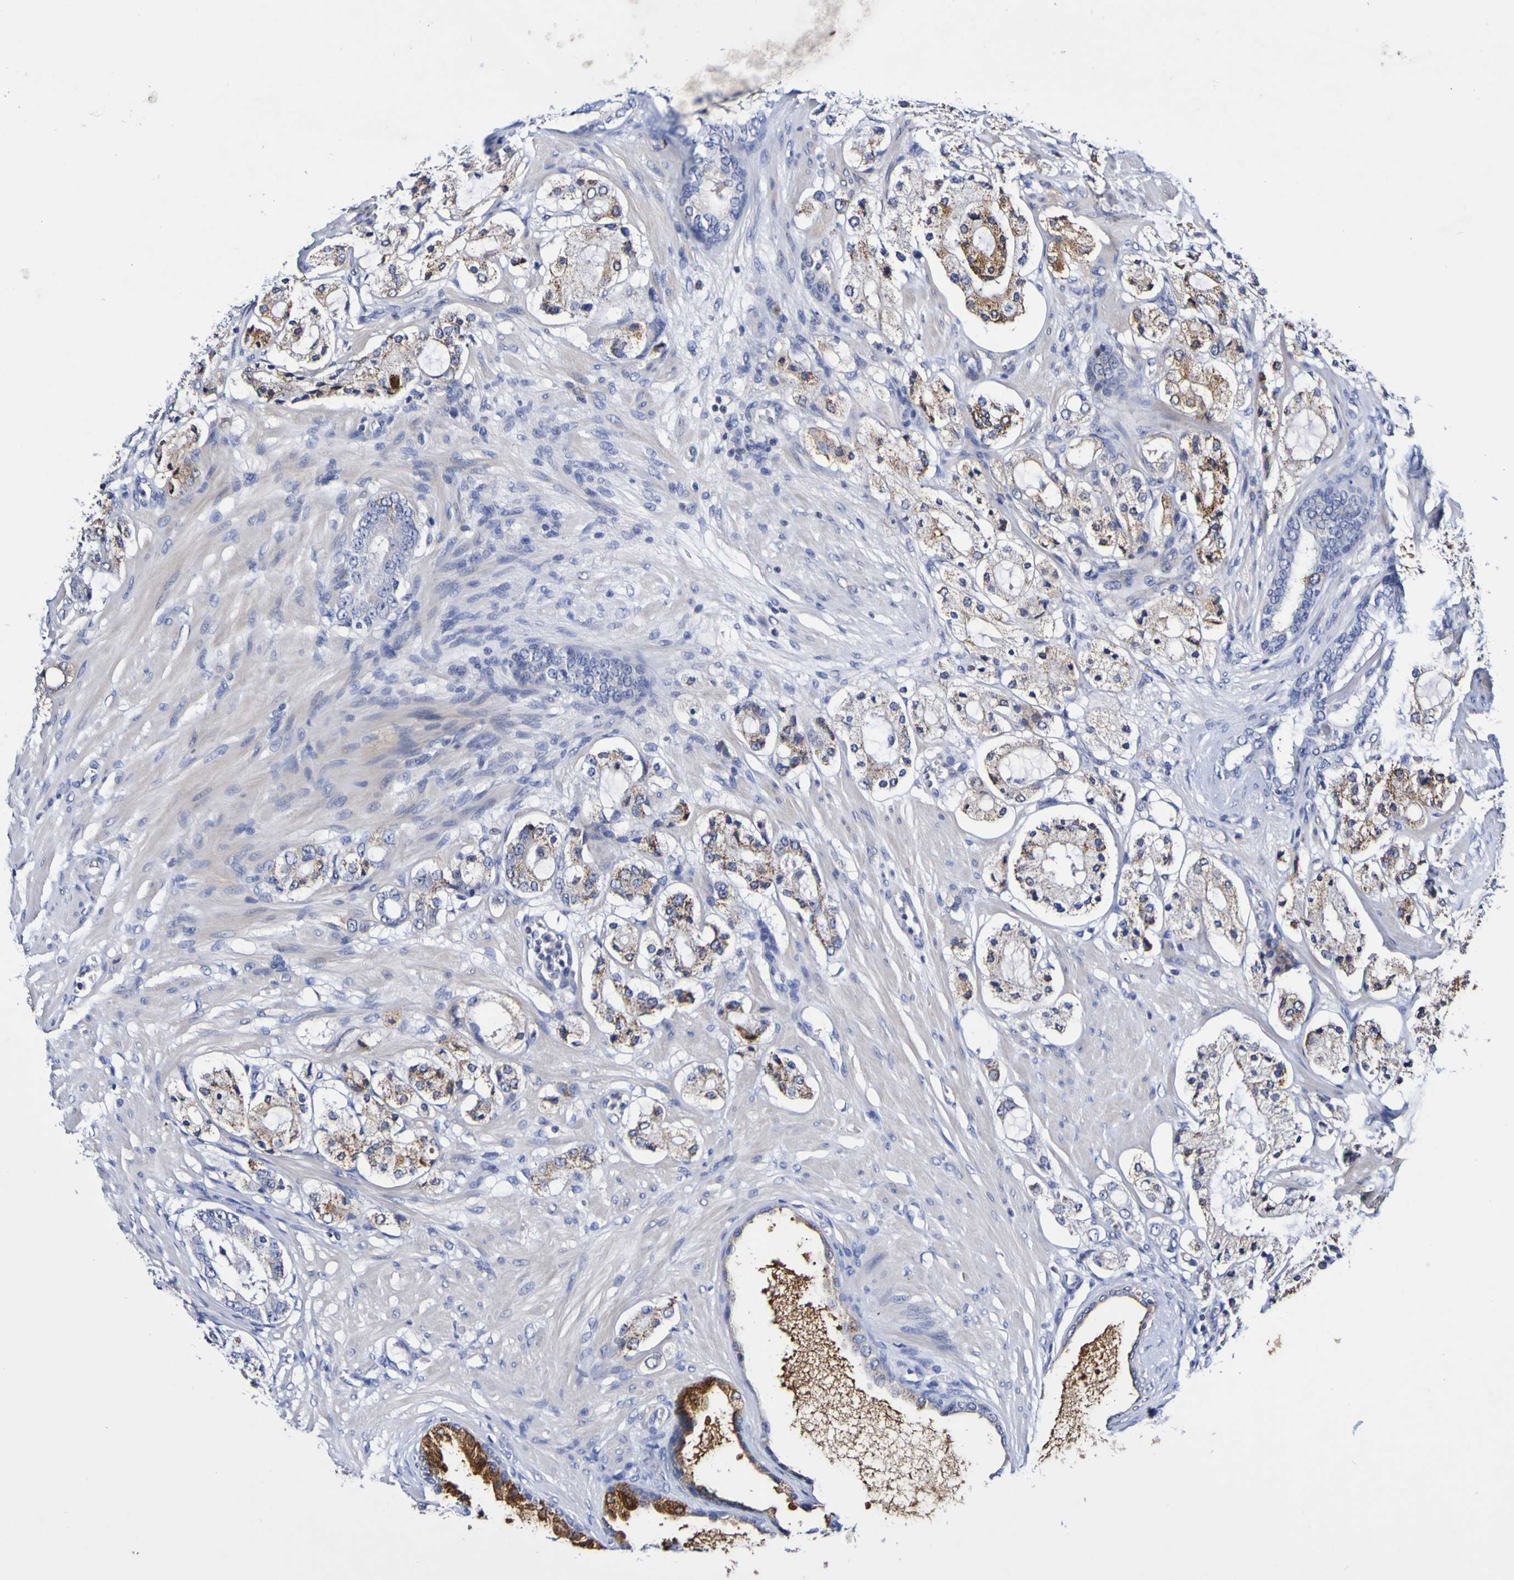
{"staining": {"intensity": "moderate", "quantity": "25%-75%", "location": "cytoplasmic/membranous"}, "tissue": "prostate cancer", "cell_type": "Tumor cells", "image_type": "cancer", "snomed": [{"axis": "morphology", "description": "Adenocarcinoma, High grade"}, {"axis": "topography", "description": "Prostate"}], "caption": "Protein staining reveals moderate cytoplasmic/membranous staining in about 25%-75% of tumor cells in prostate cancer (adenocarcinoma (high-grade)). (Stains: DAB (3,3'-diaminobenzidine) in brown, nuclei in blue, Microscopy: brightfield microscopy at high magnification).", "gene": "ACVR1C", "patient": {"sex": "male", "age": 65}}